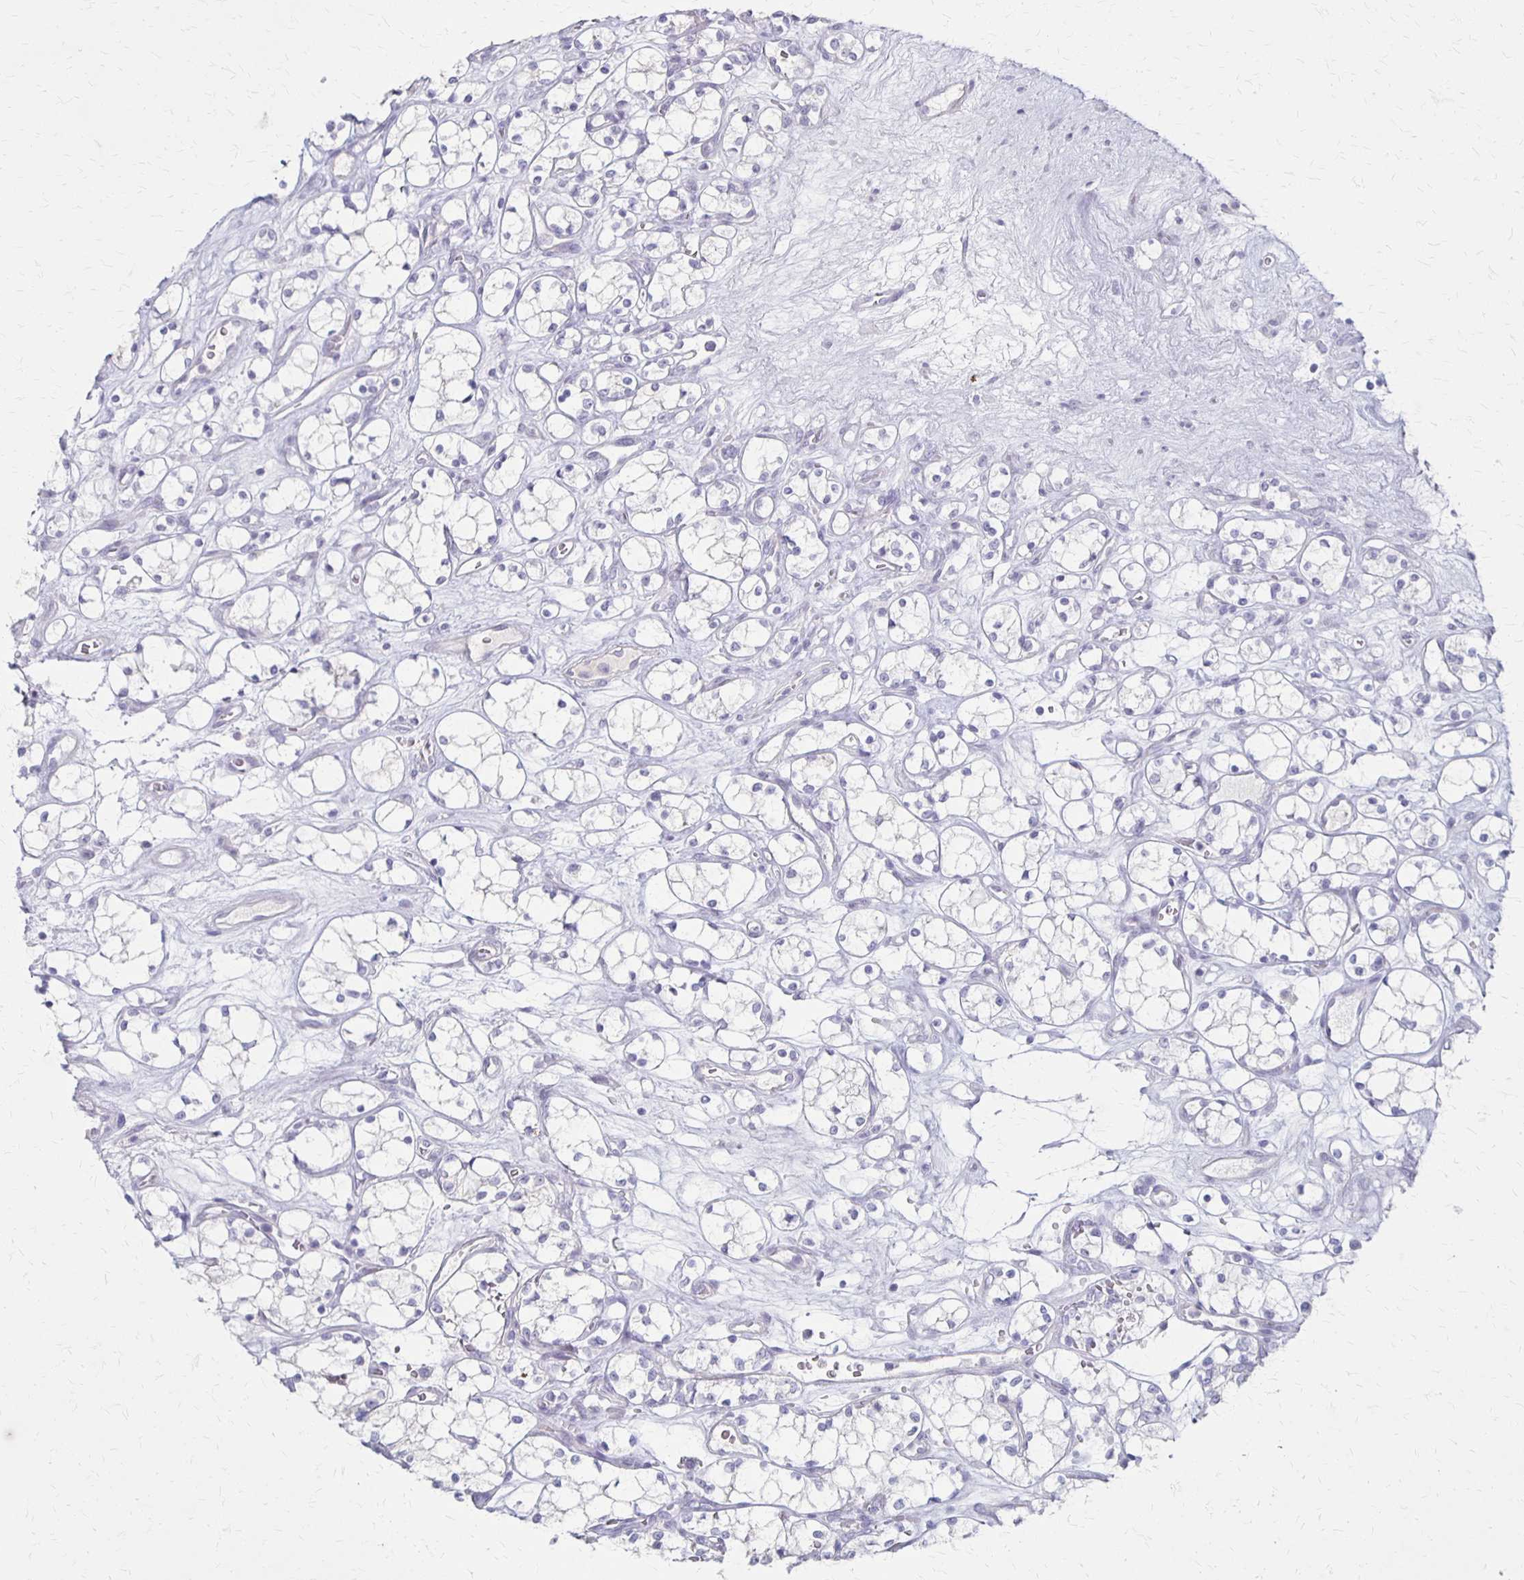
{"staining": {"intensity": "negative", "quantity": "none", "location": "none"}, "tissue": "renal cancer", "cell_type": "Tumor cells", "image_type": "cancer", "snomed": [{"axis": "morphology", "description": "Adenocarcinoma, NOS"}, {"axis": "topography", "description": "Kidney"}], "caption": "This micrograph is of renal adenocarcinoma stained with immunohistochemistry to label a protein in brown with the nuclei are counter-stained blue. There is no positivity in tumor cells.", "gene": "SLC35E2B", "patient": {"sex": "female", "age": 69}}